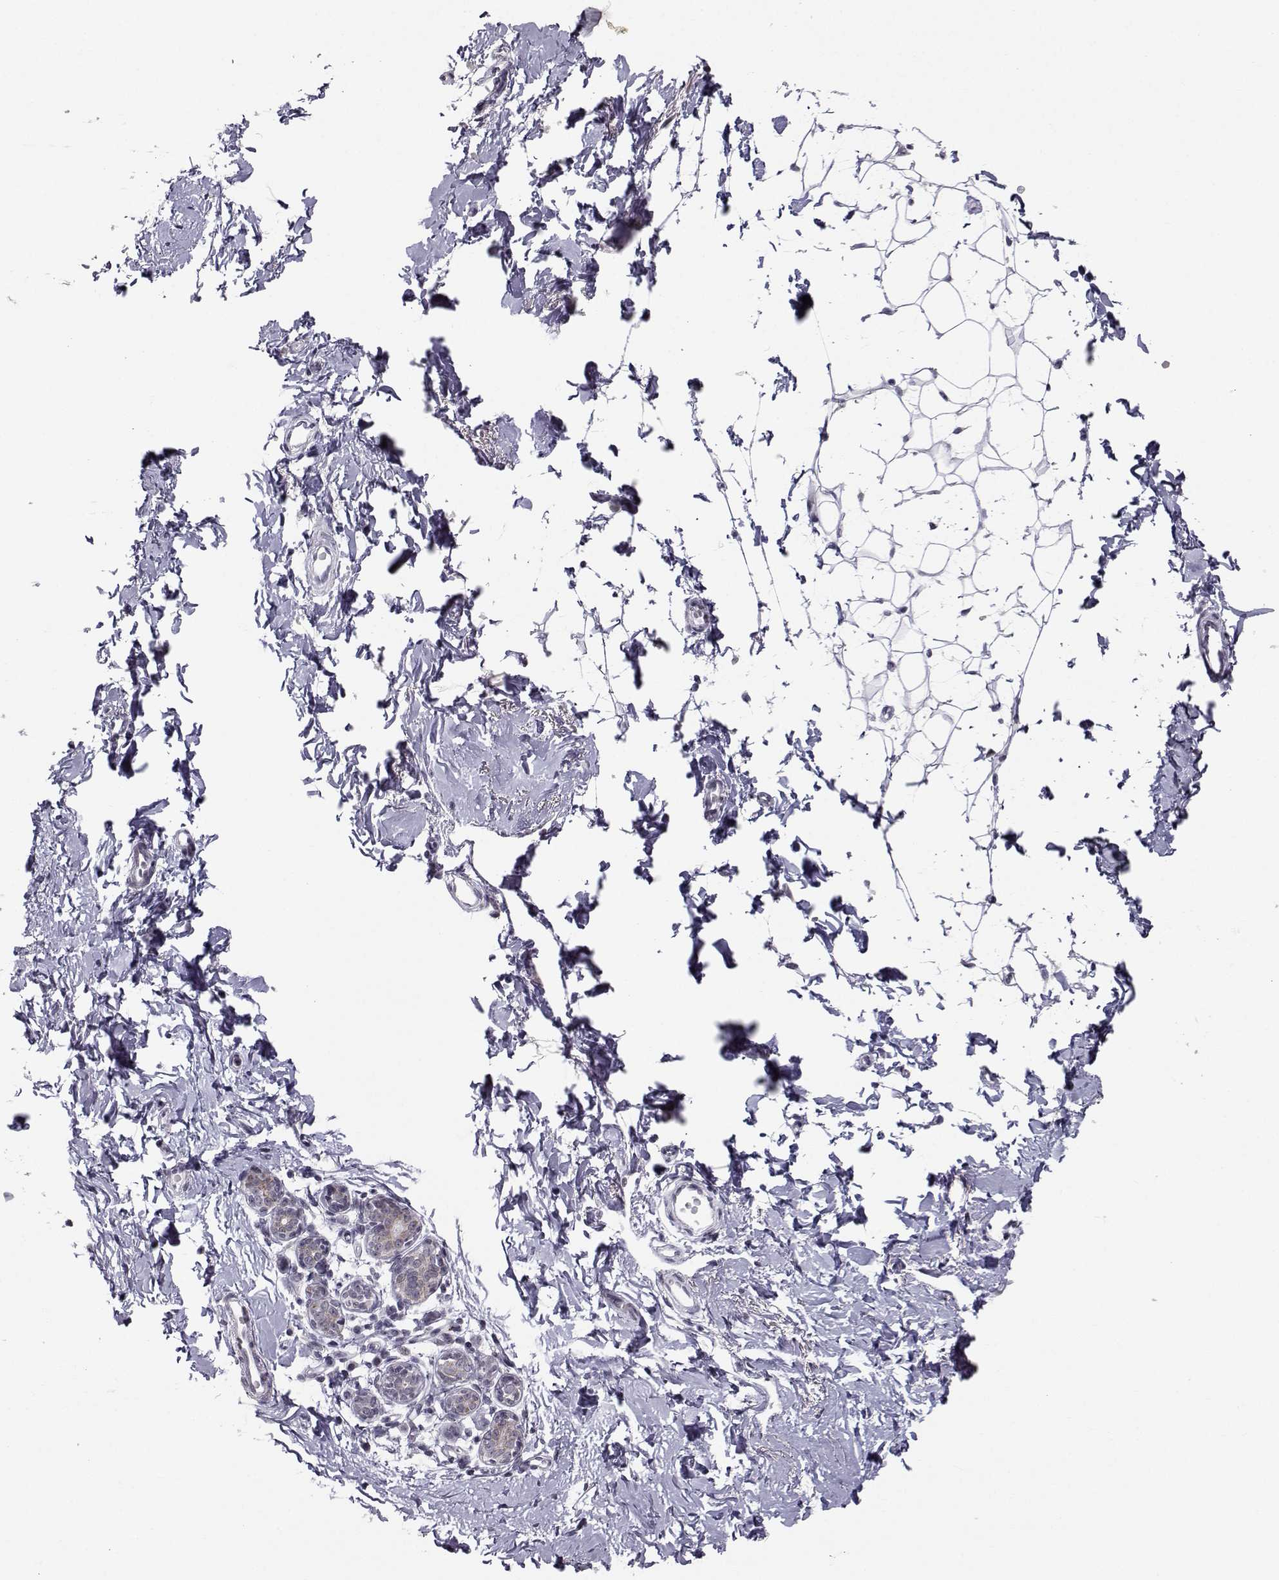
{"staining": {"intensity": "negative", "quantity": "none", "location": "none"}, "tissue": "breast", "cell_type": "Adipocytes", "image_type": "normal", "snomed": [{"axis": "morphology", "description": "Normal tissue, NOS"}, {"axis": "topography", "description": "Breast"}], "caption": "This is a photomicrograph of immunohistochemistry (IHC) staining of normal breast, which shows no positivity in adipocytes.", "gene": "MARCHF4", "patient": {"sex": "female", "age": 37}}